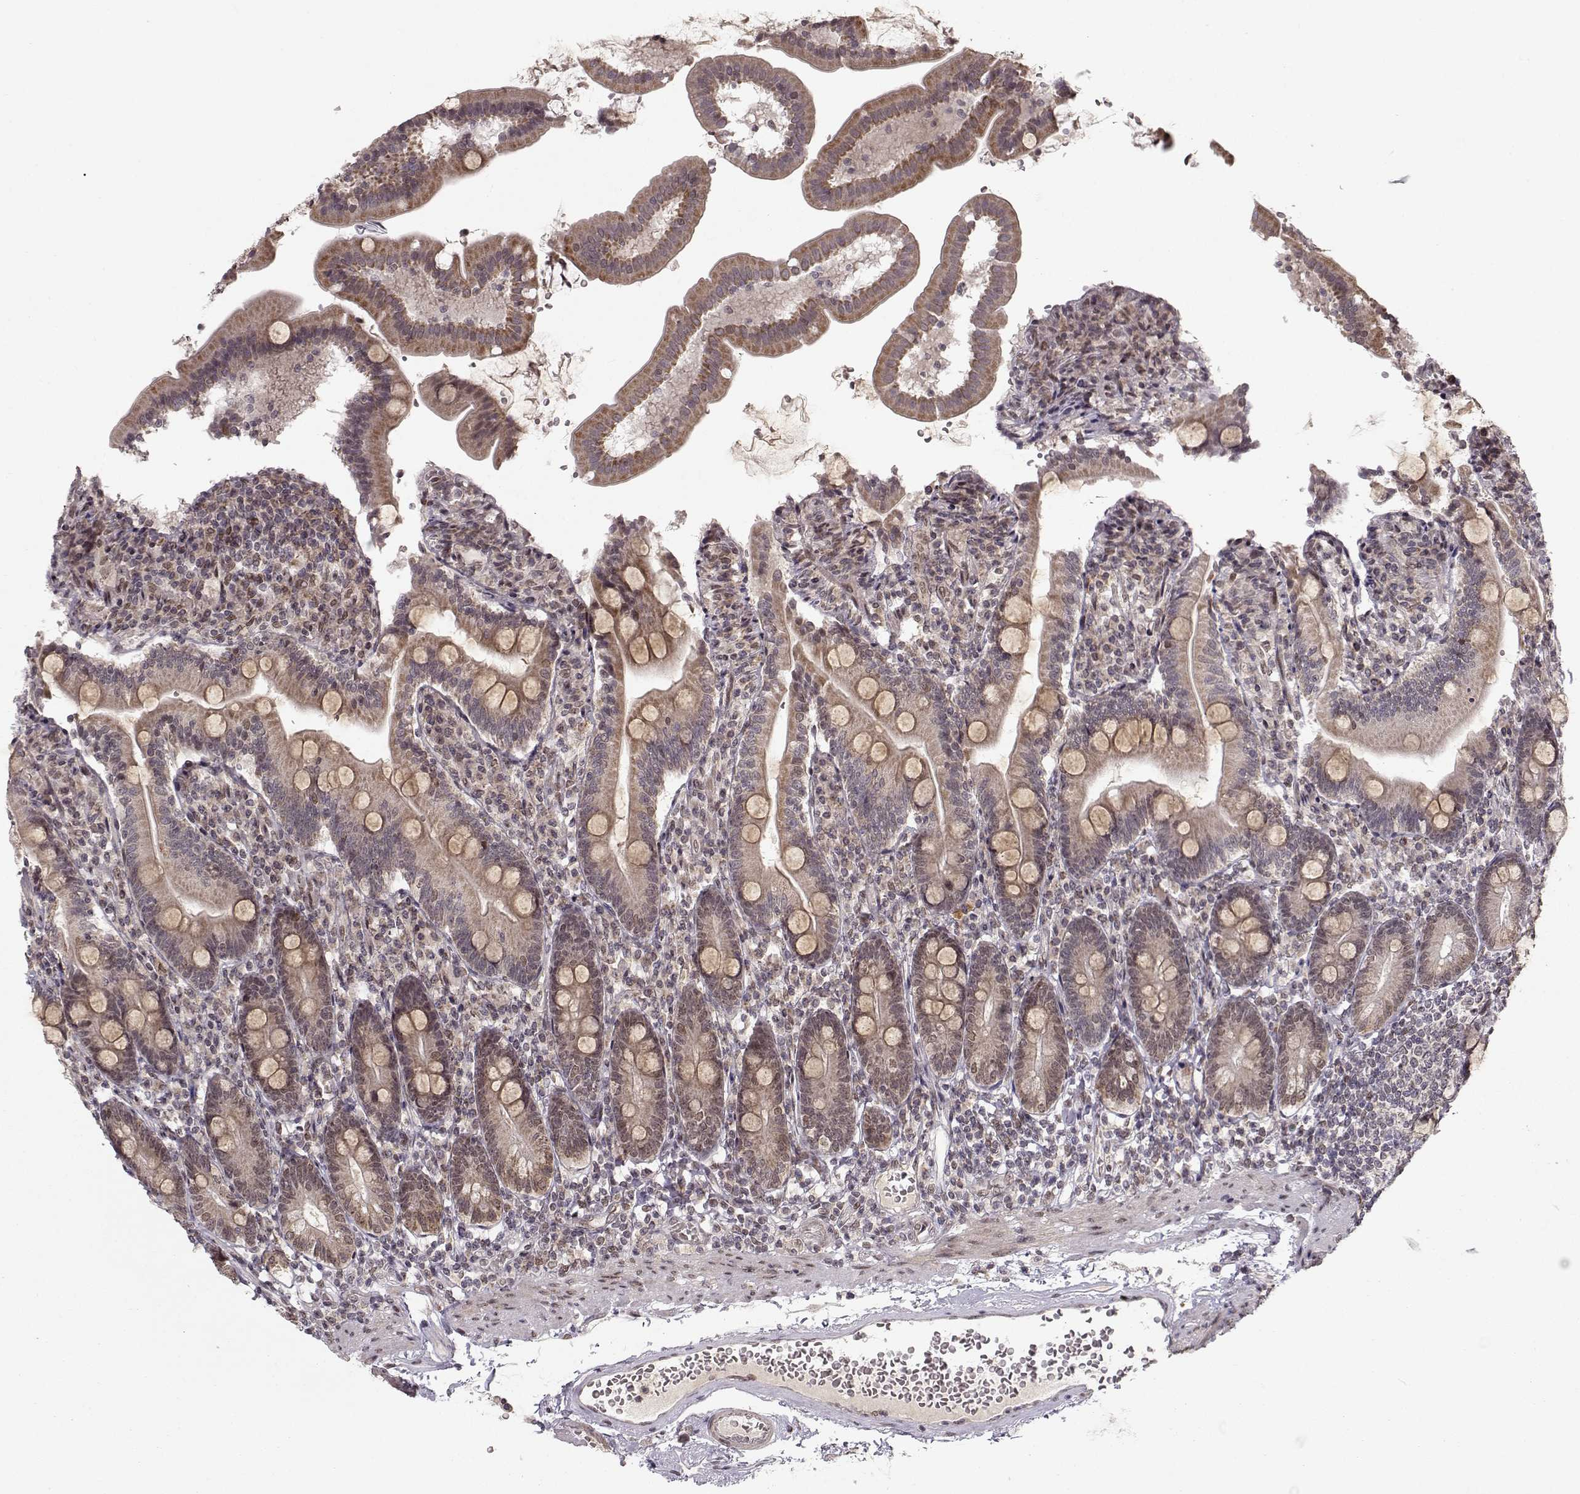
{"staining": {"intensity": "weak", "quantity": ">75%", "location": "cytoplasmic/membranous,nuclear"}, "tissue": "duodenum", "cell_type": "Glandular cells", "image_type": "normal", "snomed": [{"axis": "morphology", "description": "Normal tissue, NOS"}, {"axis": "topography", "description": "Duodenum"}], "caption": "IHC (DAB) staining of normal duodenum demonstrates weak cytoplasmic/membranous,nuclear protein expression in approximately >75% of glandular cells.", "gene": "RAI1", "patient": {"sex": "female", "age": 67}}